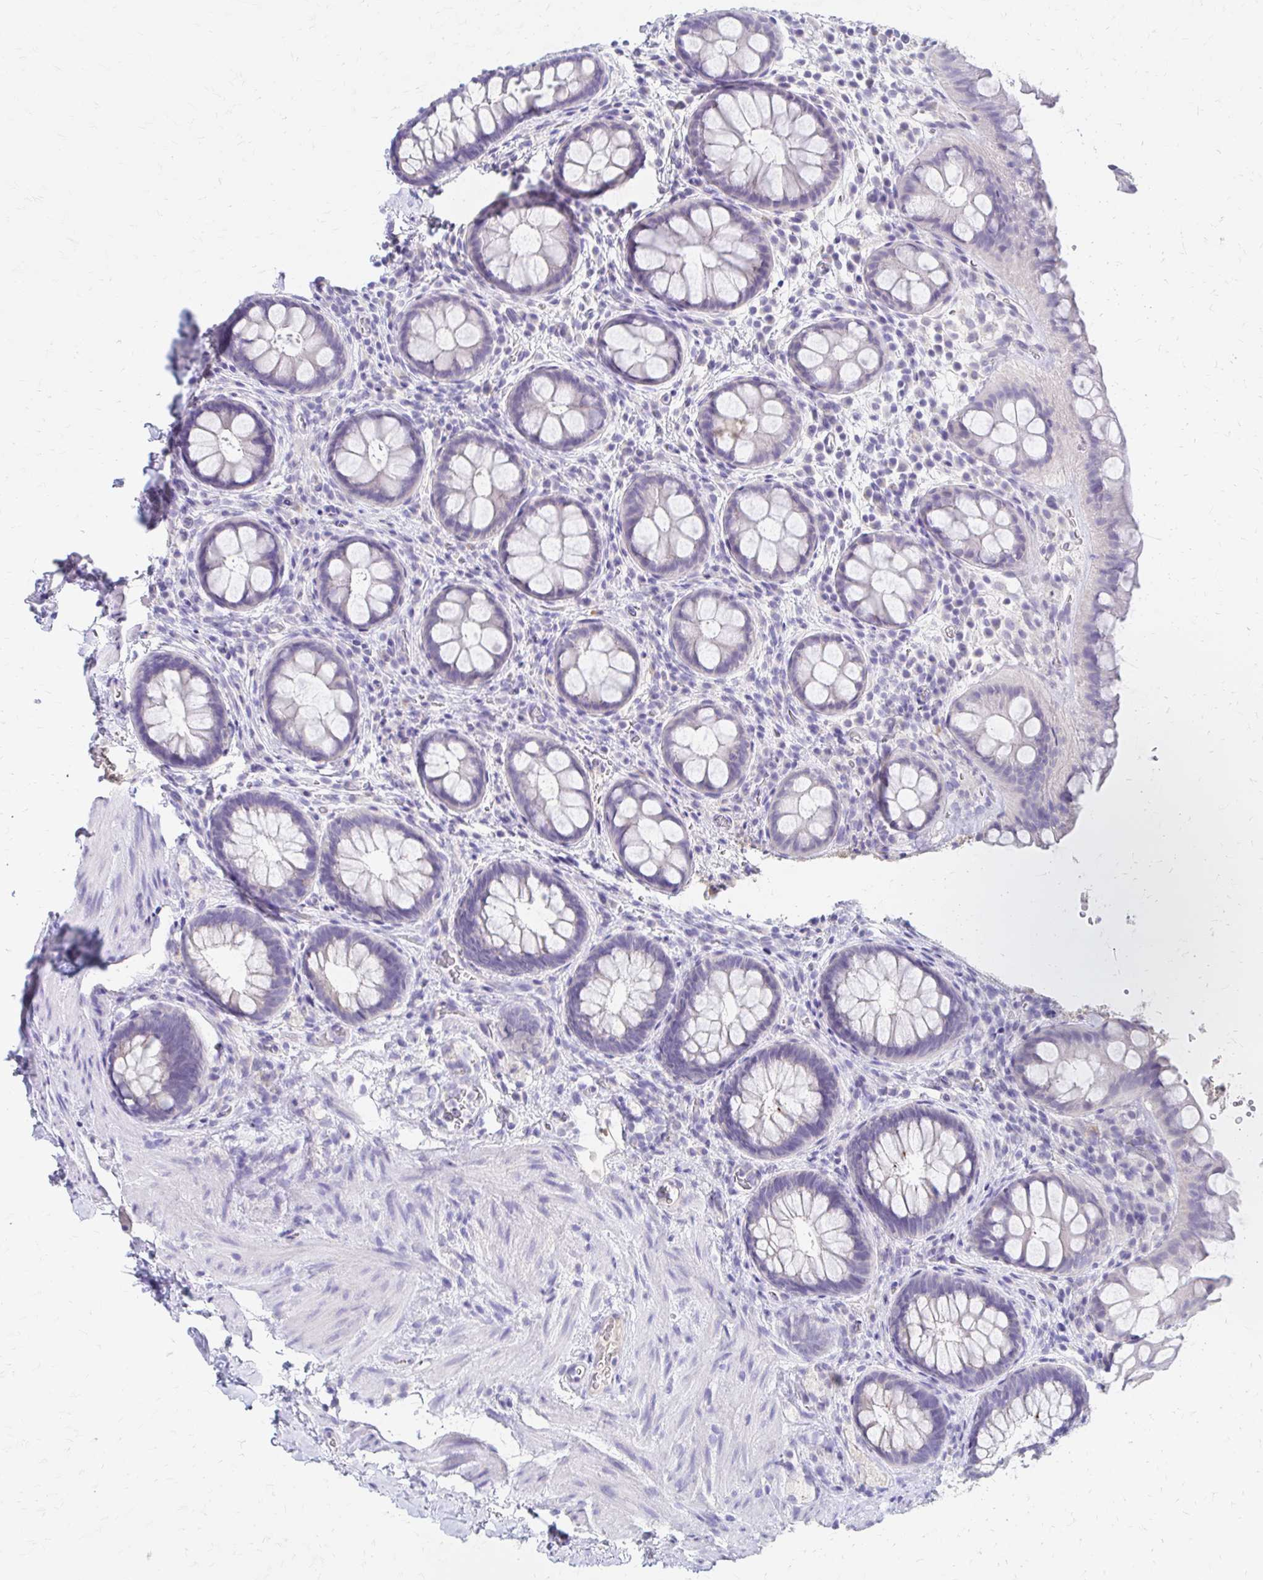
{"staining": {"intensity": "negative", "quantity": "none", "location": "none"}, "tissue": "rectum", "cell_type": "Glandular cells", "image_type": "normal", "snomed": [{"axis": "morphology", "description": "Normal tissue, NOS"}, {"axis": "topography", "description": "Rectum"}], "caption": "Protein analysis of normal rectum reveals no significant positivity in glandular cells.", "gene": "AZGP1", "patient": {"sex": "female", "age": 69}}